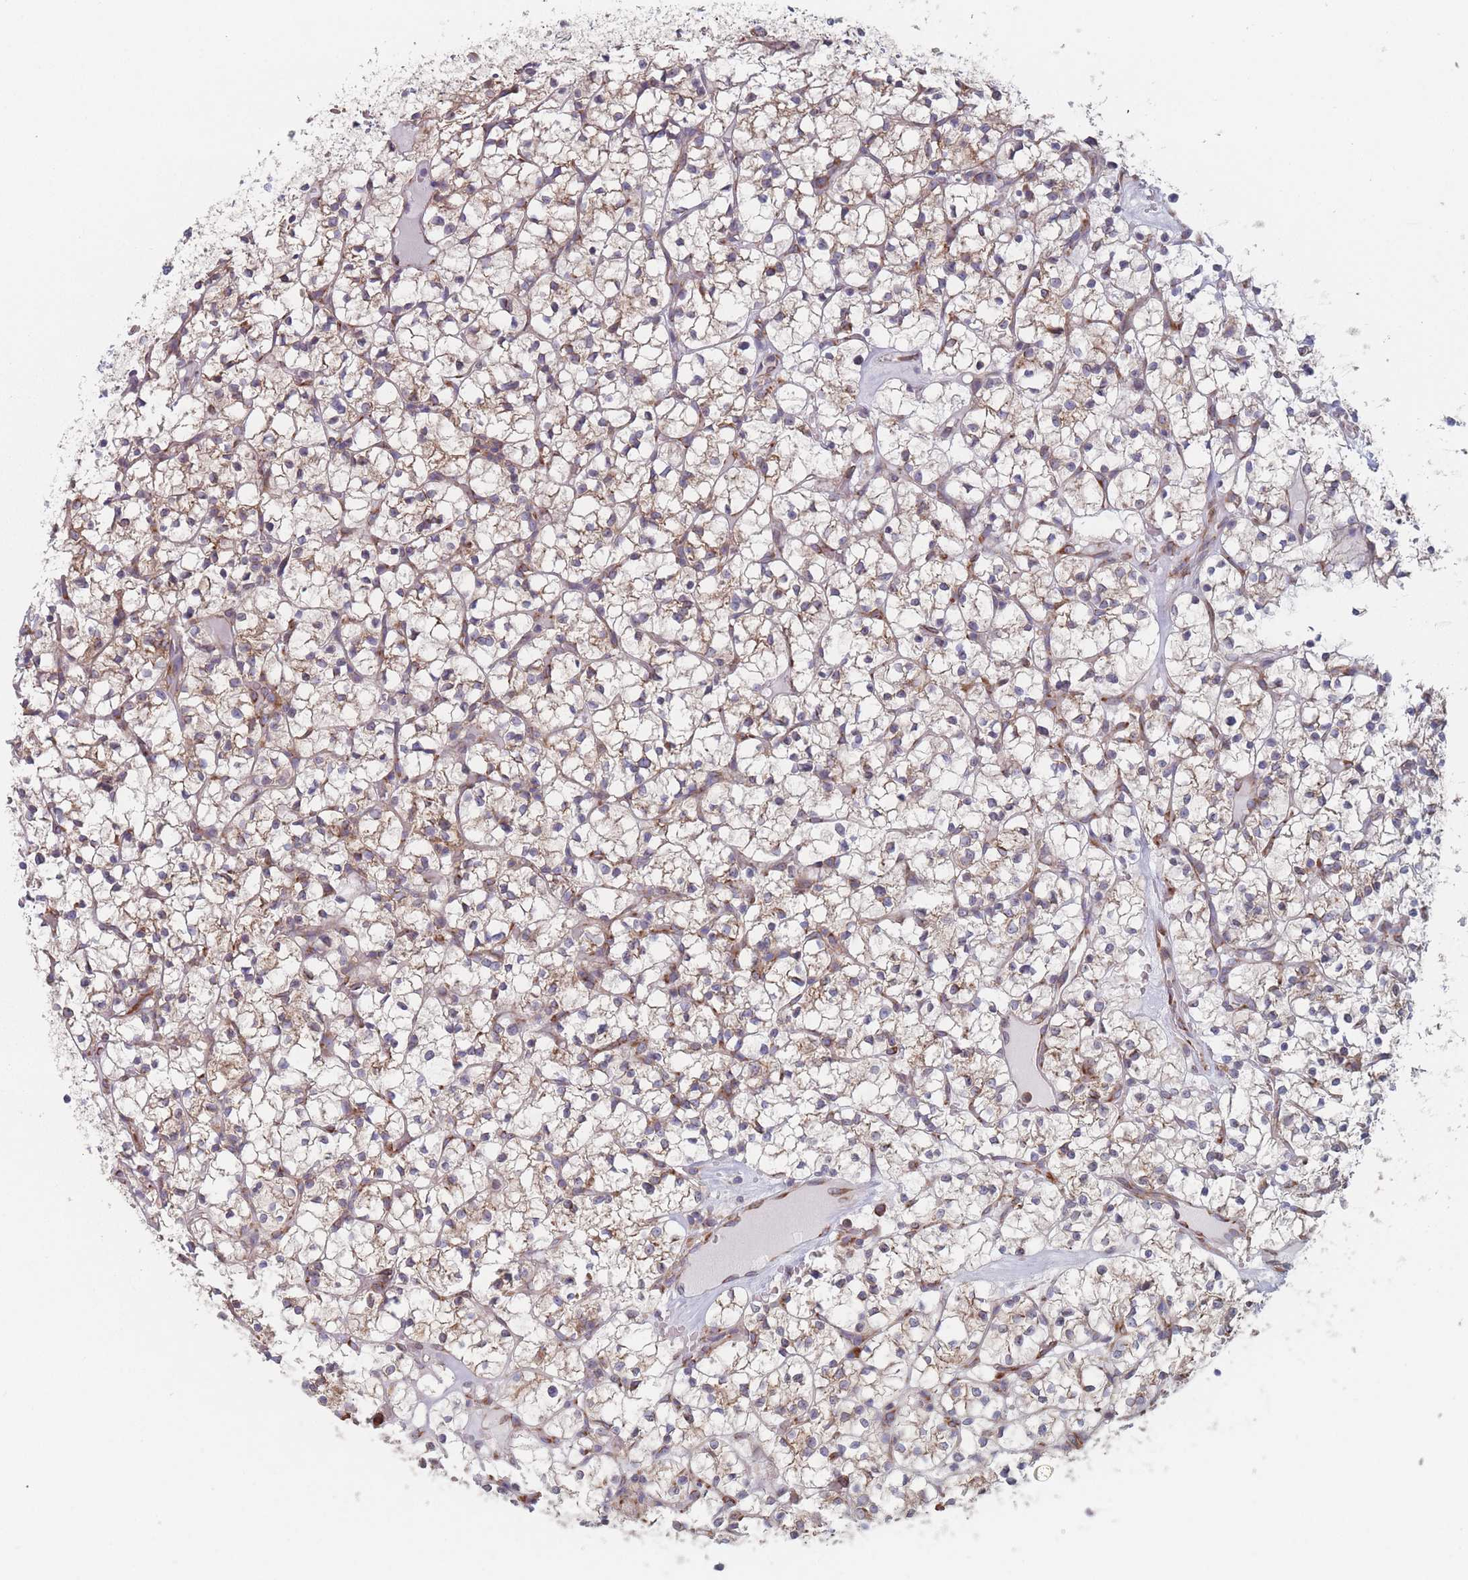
{"staining": {"intensity": "weak", "quantity": "25%-75%", "location": "cytoplasmic/membranous"}, "tissue": "renal cancer", "cell_type": "Tumor cells", "image_type": "cancer", "snomed": [{"axis": "morphology", "description": "Adenocarcinoma, NOS"}, {"axis": "topography", "description": "Kidney"}], "caption": "High-power microscopy captured an IHC histopathology image of renal cancer, revealing weak cytoplasmic/membranous staining in about 25%-75% of tumor cells.", "gene": "EEF1B2", "patient": {"sex": "female", "age": 64}}